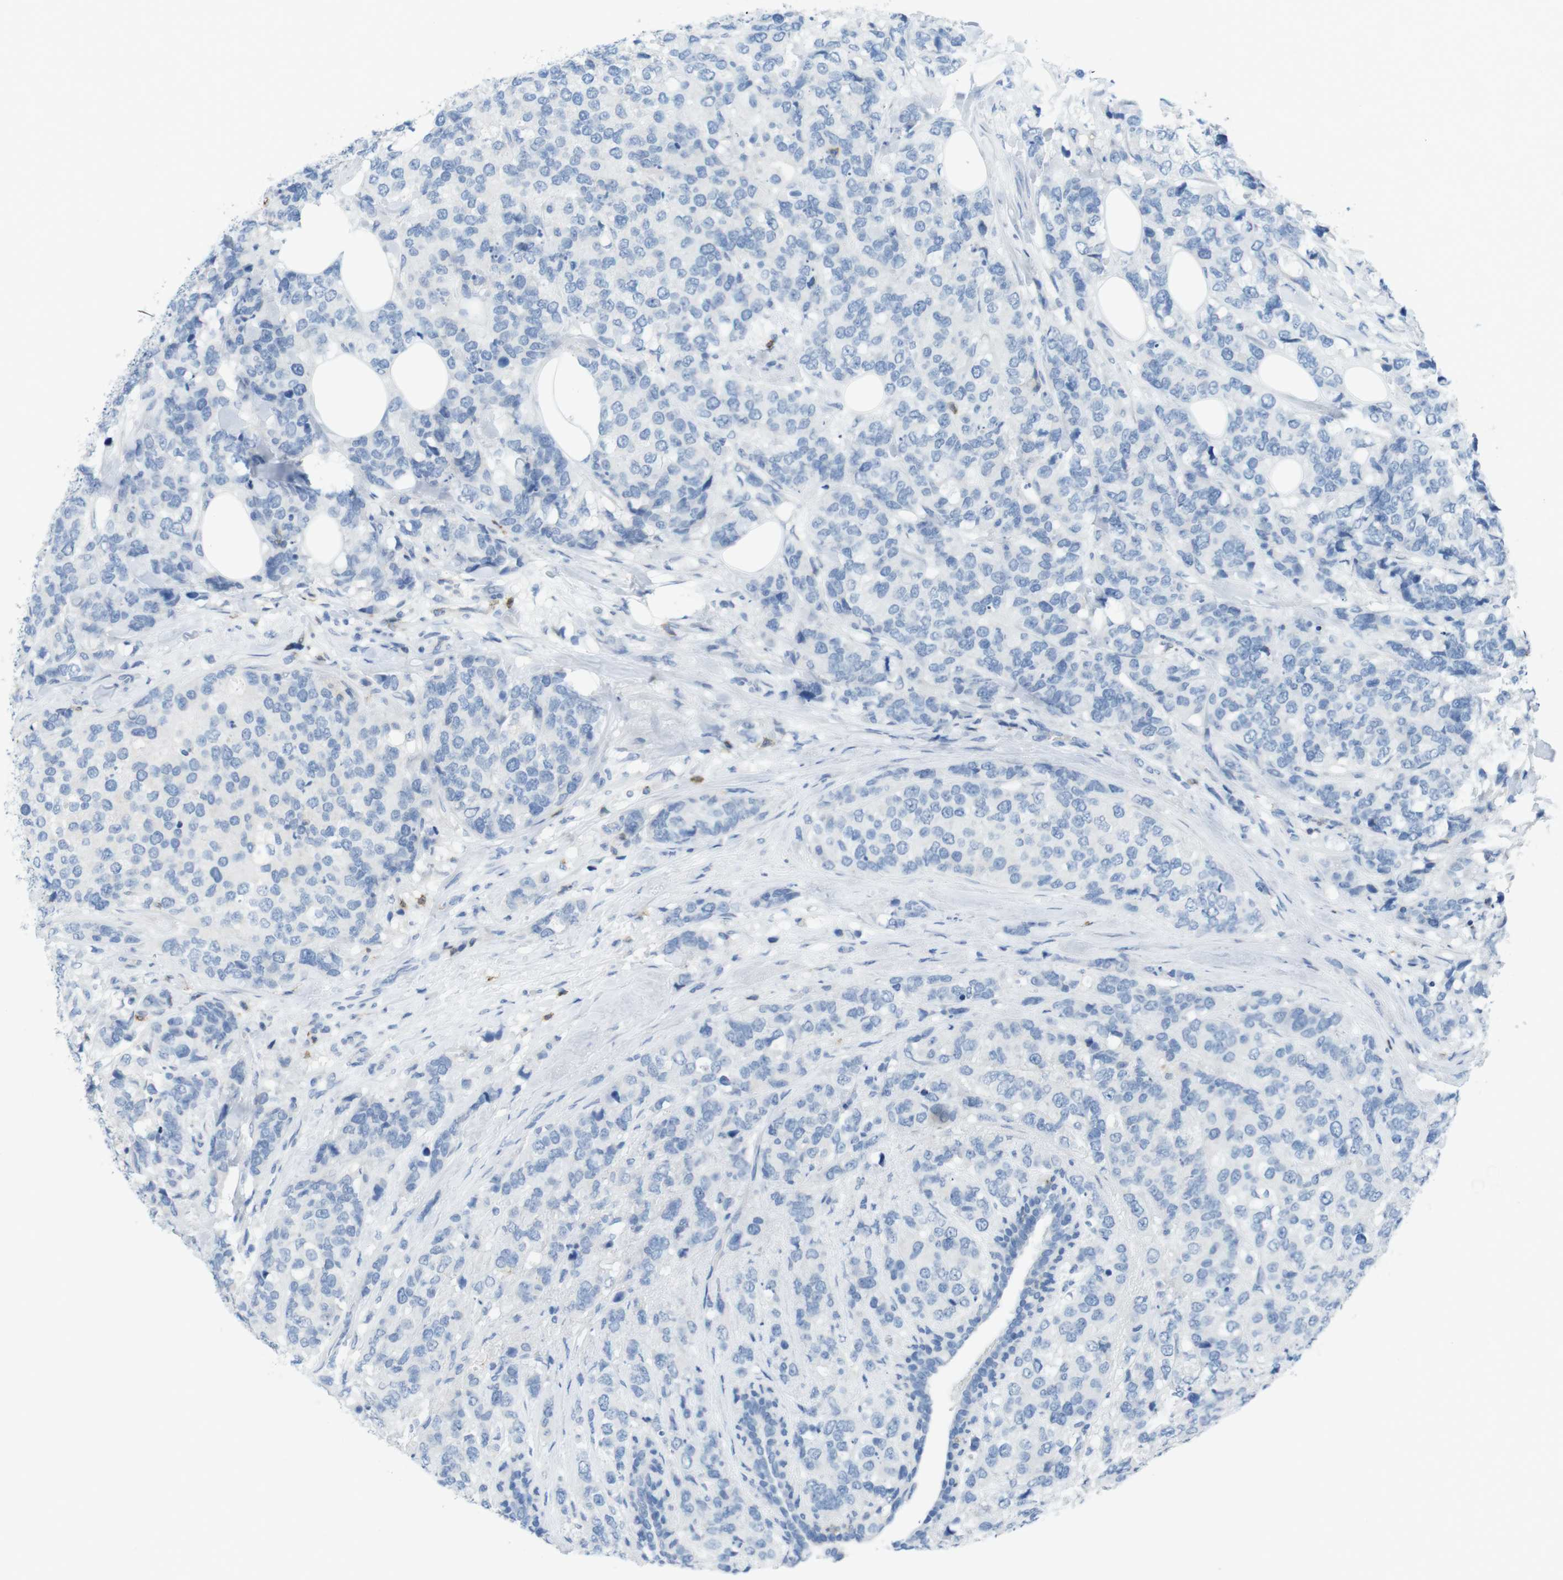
{"staining": {"intensity": "negative", "quantity": "none", "location": "none"}, "tissue": "breast cancer", "cell_type": "Tumor cells", "image_type": "cancer", "snomed": [{"axis": "morphology", "description": "Lobular carcinoma"}, {"axis": "topography", "description": "Breast"}], "caption": "Tumor cells are negative for brown protein staining in breast lobular carcinoma.", "gene": "CD5", "patient": {"sex": "female", "age": 59}}